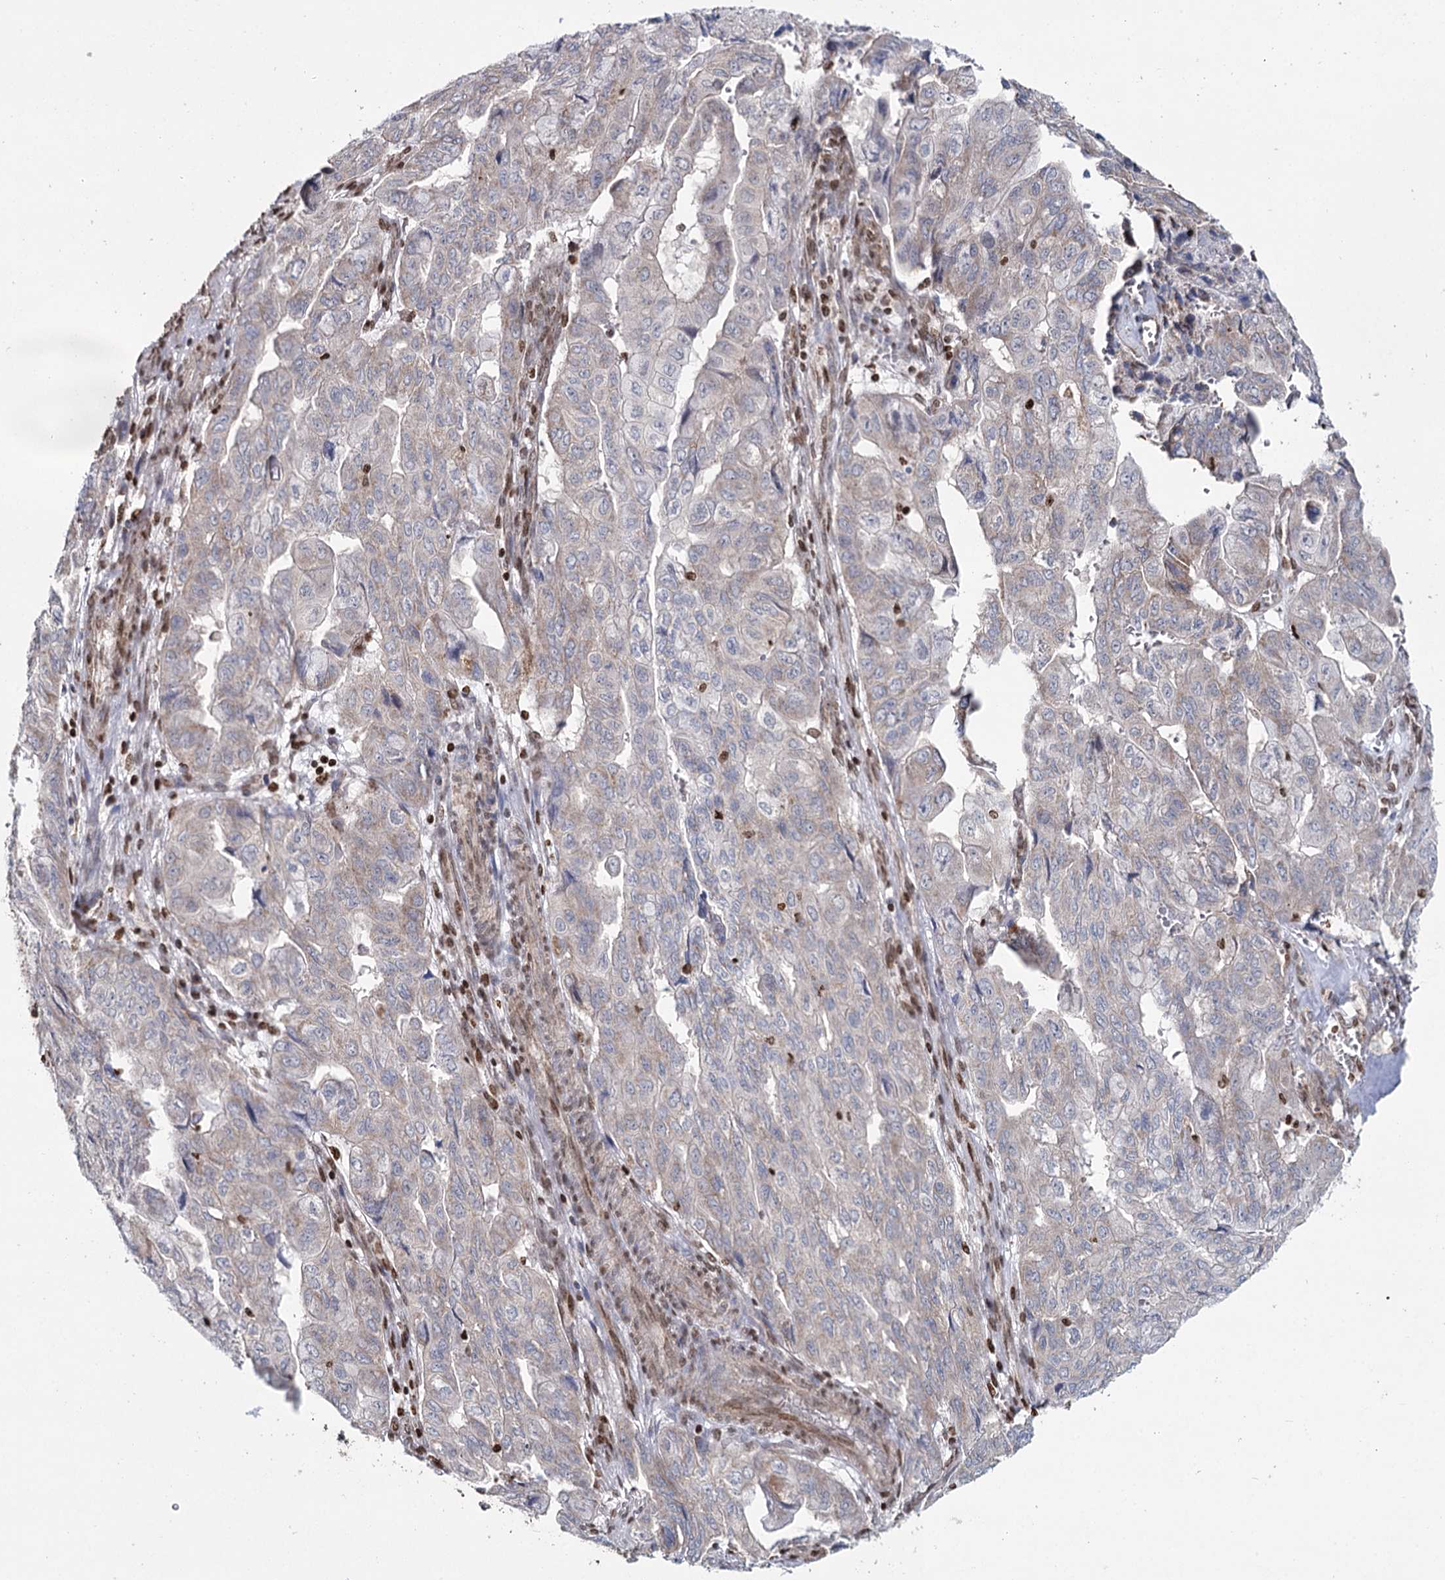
{"staining": {"intensity": "weak", "quantity": "<25%", "location": "cytoplasmic/membranous"}, "tissue": "pancreatic cancer", "cell_type": "Tumor cells", "image_type": "cancer", "snomed": [{"axis": "morphology", "description": "Adenocarcinoma, NOS"}, {"axis": "topography", "description": "Pancreas"}], "caption": "The micrograph shows no significant staining in tumor cells of pancreatic adenocarcinoma. (Stains: DAB (3,3'-diaminobenzidine) immunohistochemistry with hematoxylin counter stain, Microscopy: brightfield microscopy at high magnification).", "gene": "PDHX", "patient": {"sex": "male", "age": 51}}